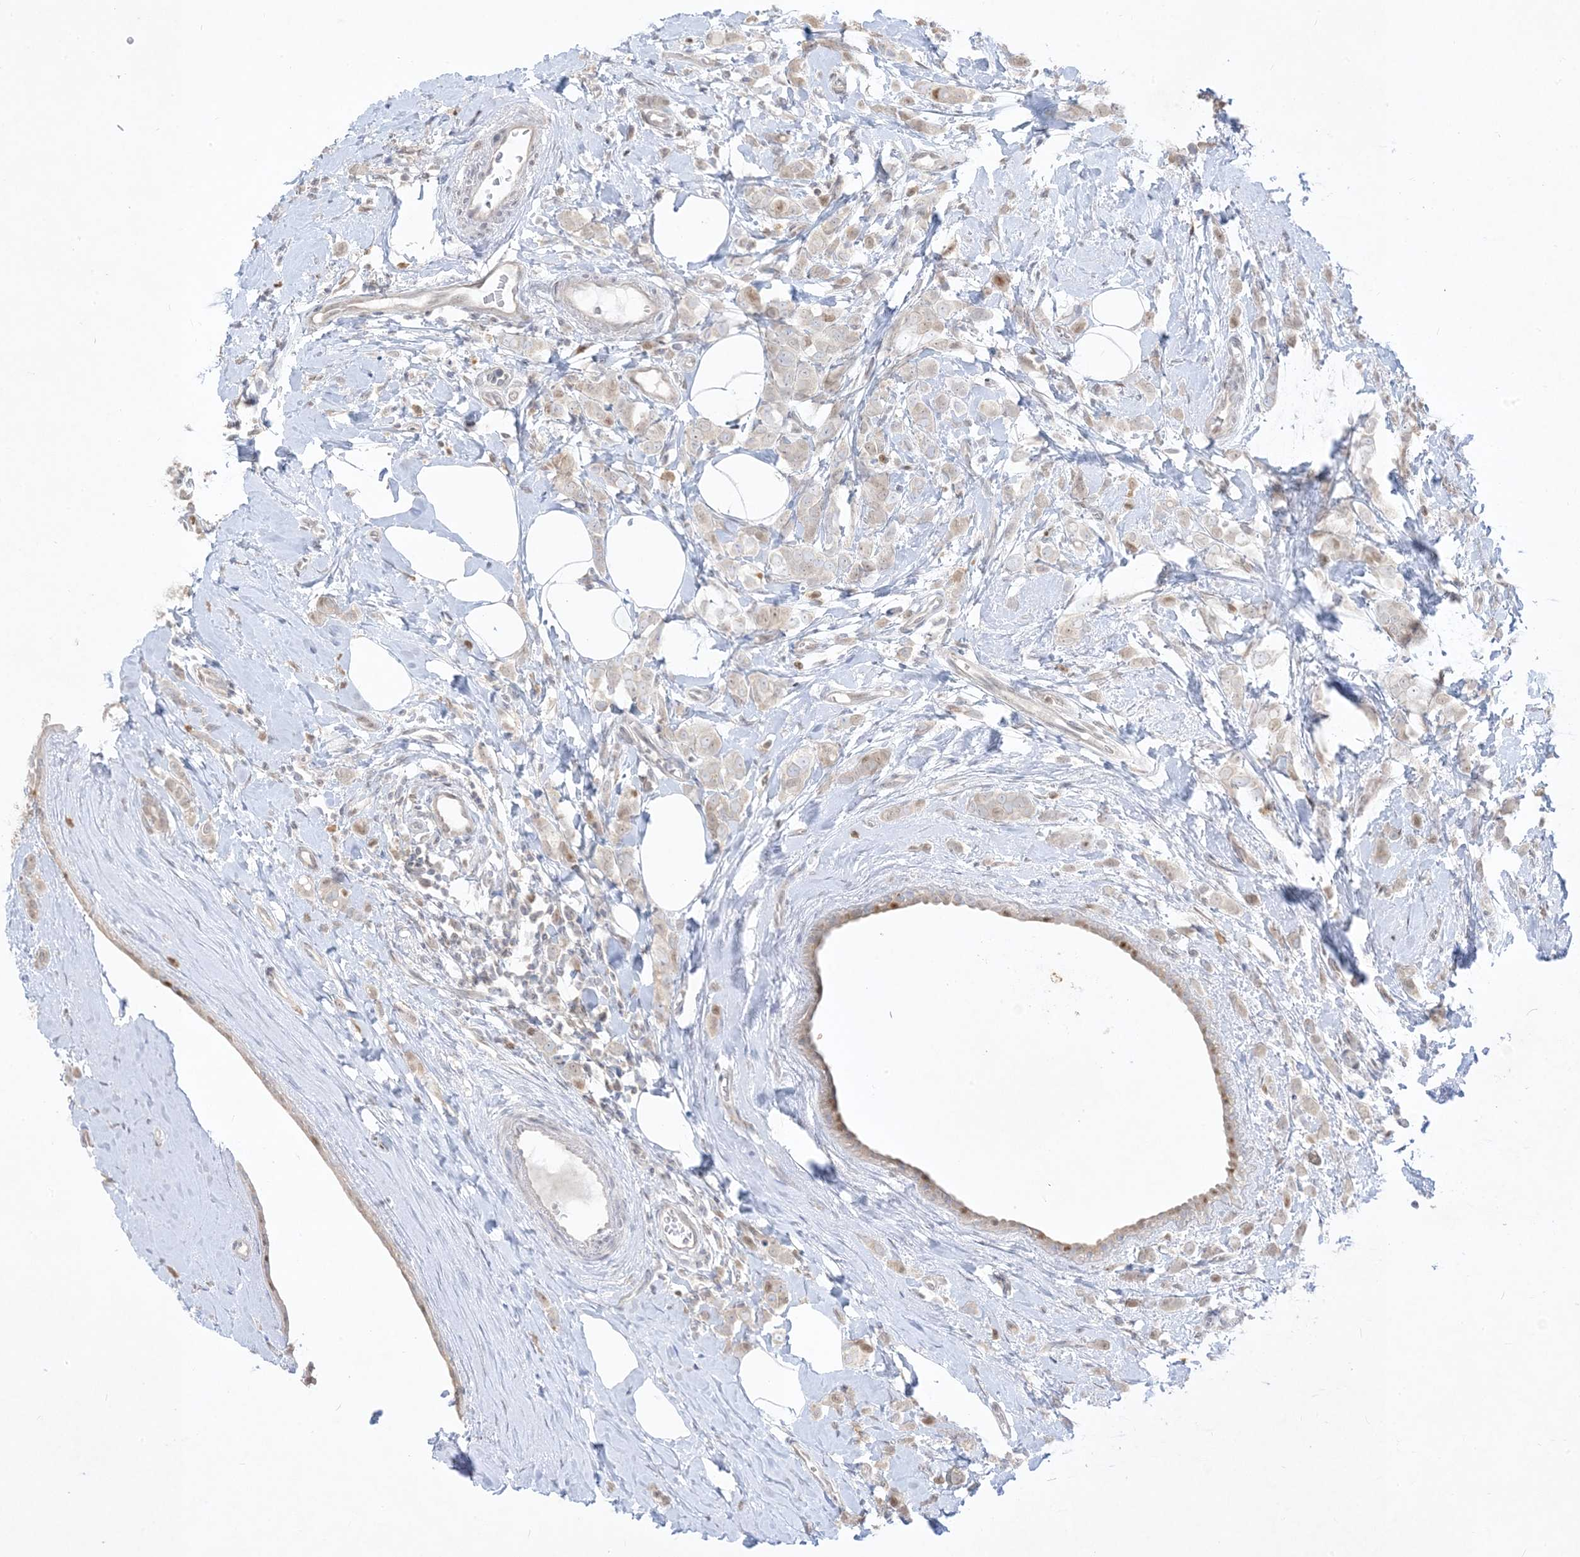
{"staining": {"intensity": "weak", "quantity": "<25%", "location": "cytoplasmic/membranous"}, "tissue": "breast cancer", "cell_type": "Tumor cells", "image_type": "cancer", "snomed": [{"axis": "morphology", "description": "Lobular carcinoma"}, {"axis": "topography", "description": "Breast"}], "caption": "Immunohistochemistry histopathology image of neoplastic tissue: breast cancer (lobular carcinoma) stained with DAB (3,3'-diaminobenzidine) shows no significant protein expression in tumor cells. (DAB immunohistochemistry with hematoxylin counter stain).", "gene": "BHLHE40", "patient": {"sex": "female", "age": 47}}